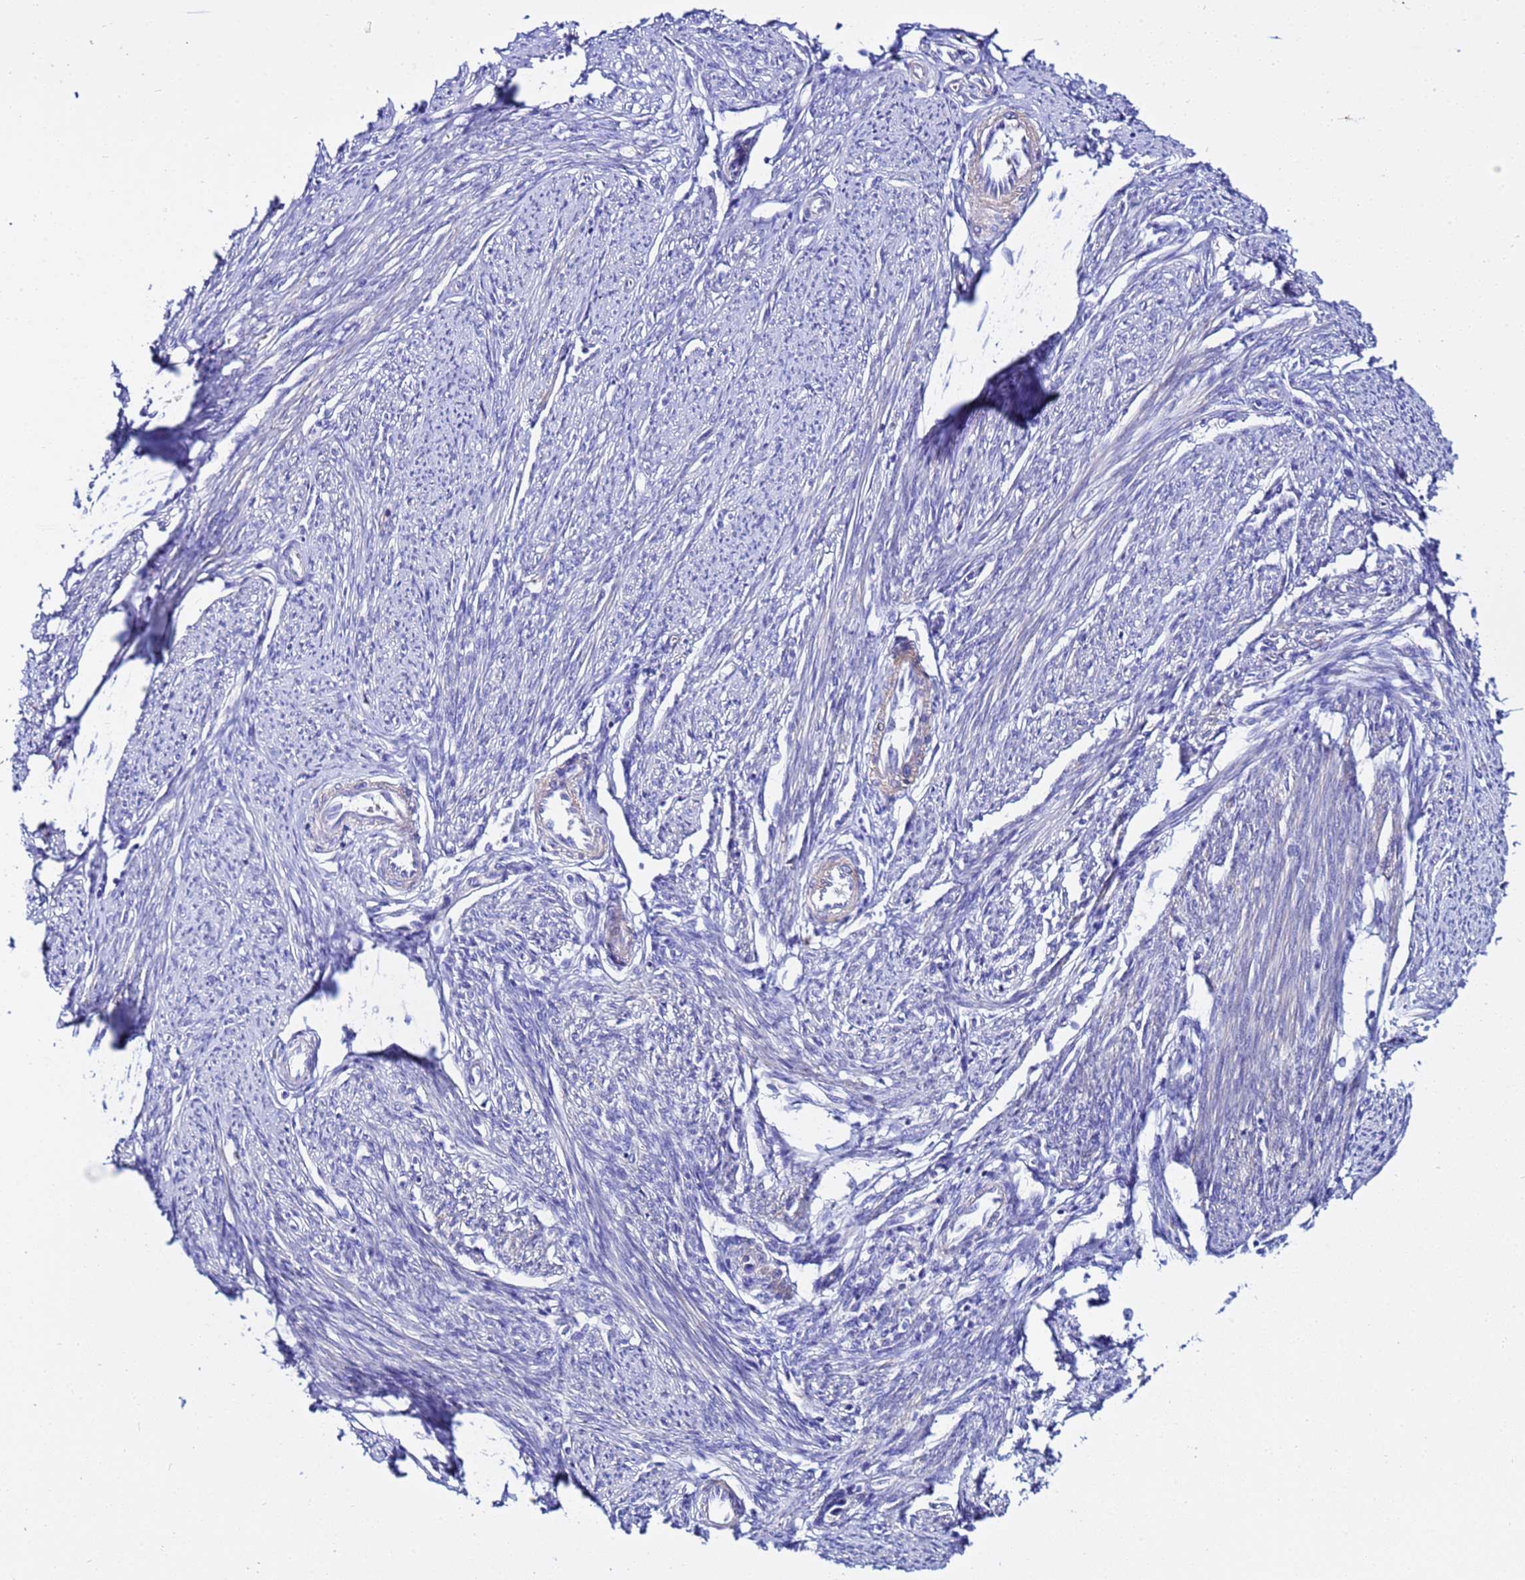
{"staining": {"intensity": "moderate", "quantity": "25%-75%", "location": "cytoplasmic/membranous"}, "tissue": "smooth muscle", "cell_type": "Smooth muscle cells", "image_type": "normal", "snomed": [{"axis": "morphology", "description": "Normal tissue, NOS"}, {"axis": "topography", "description": "Smooth muscle"}, {"axis": "topography", "description": "Uterus"}], "caption": "Protein positivity by IHC shows moderate cytoplasmic/membranous positivity in approximately 25%-75% of smooth muscle cells in unremarkable smooth muscle. Immunohistochemistry (ihc) stains the protein of interest in brown and the nuclei are stained blue.", "gene": "USP18", "patient": {"sex": "female", "age": 59}}